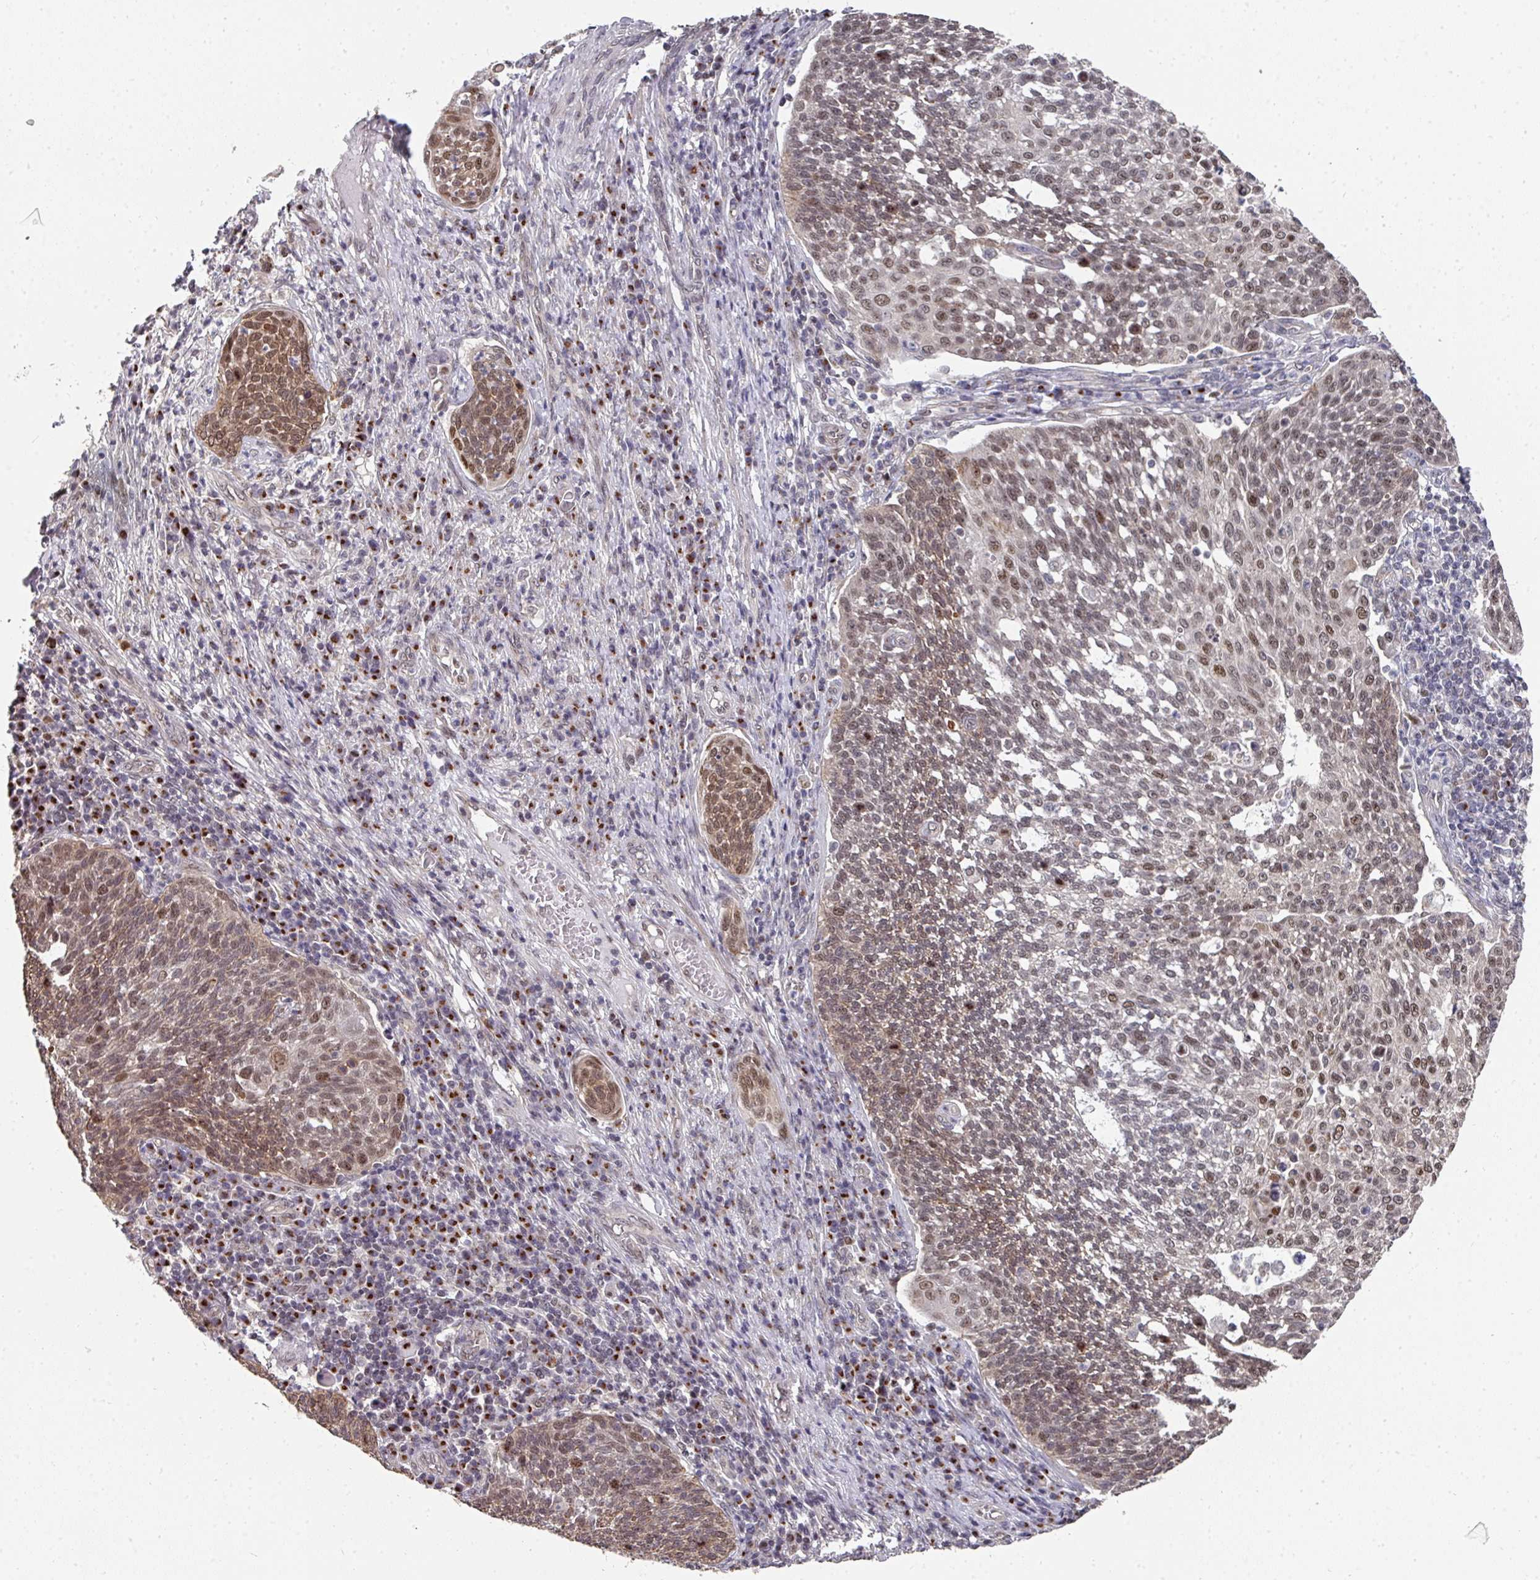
{"staining": {"intensity": "moderate", "quantity": "25%-75%", "location": "cytoplasmic/membranous,nuclear"}, "tissue": "cervical cancer", "cell_type": "Tumor cells", "image_type": "cancer", "snomed": [{"axis": "morphology", "description": "Squamous cell carcinoma, NOS"}, {"axis": "topography", "description": "Cervix"}], "caption": "This image exhibits immunohistochemistry (IHC) staining of squamous cell carcinoma (cervical), with medium moderate cytoplasmic/membranous and nuclear expression in about 25%-75% of tumor cells.", "gene": "C18orf25", "patient": {"sex": "female", "age": 34}}